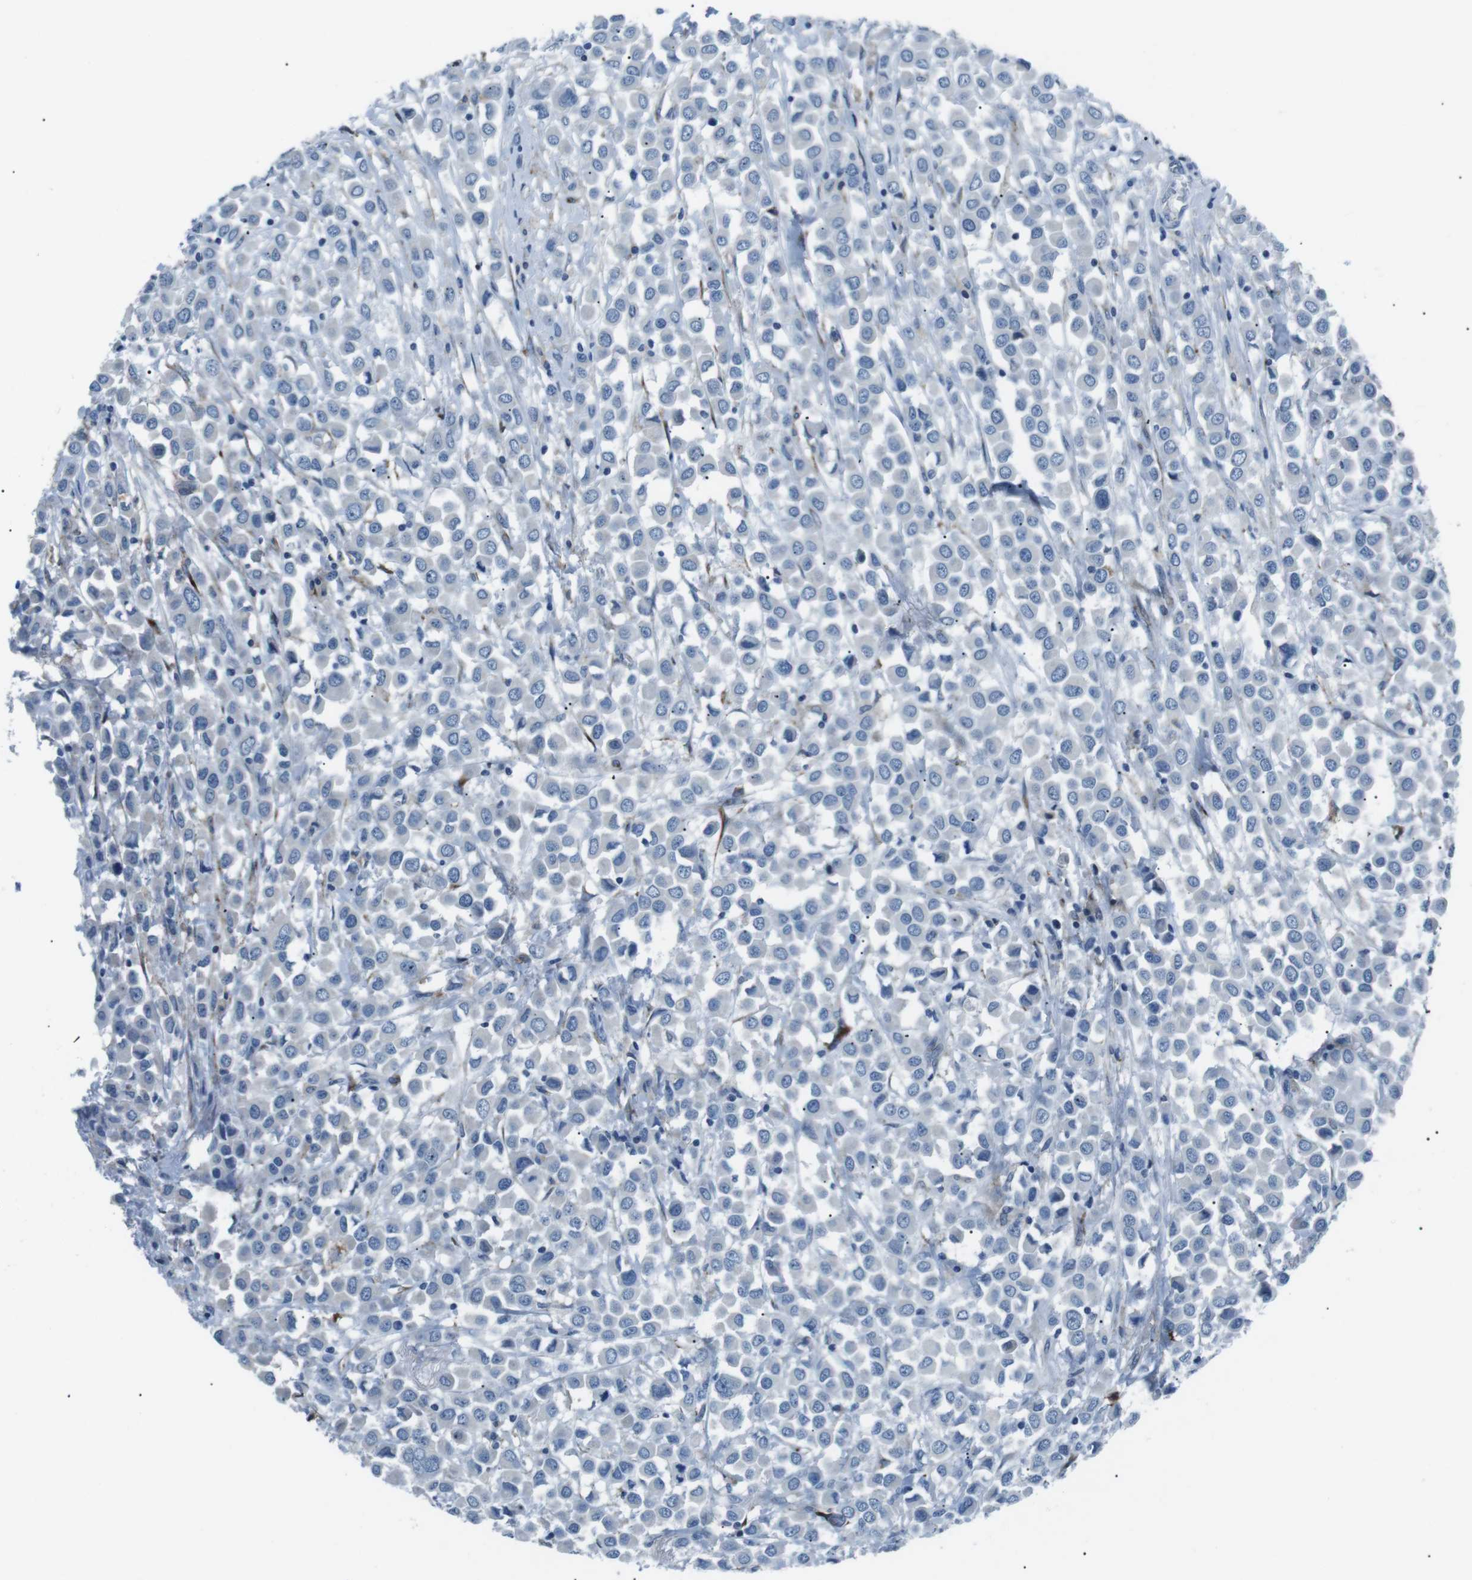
{"staining": {"intensity": "negative", "quantity": "none", "location": "none"}, "tissue": "breast cancer", "cell_type": "Tumor cells", "image_type": "cancer", "snomed": [{"axis": "morphology", "description": "Duct carcinoma"}, {"axis": "topography", "description": "Breast"}], "caption": "DAB (3,3'-diaminobenzidine) immunohistochemical staining of human invasive ductal carcinoma (breast) reveals no significant expression in tumor cells. Brightfield microscopy of immunohistochemistry (IHC) stained with DAB (brown) and hematoxylin (blue), captured at high magnification.", "gene": "CSF2RA", "patient": {"sex": "female", "age": 61}}